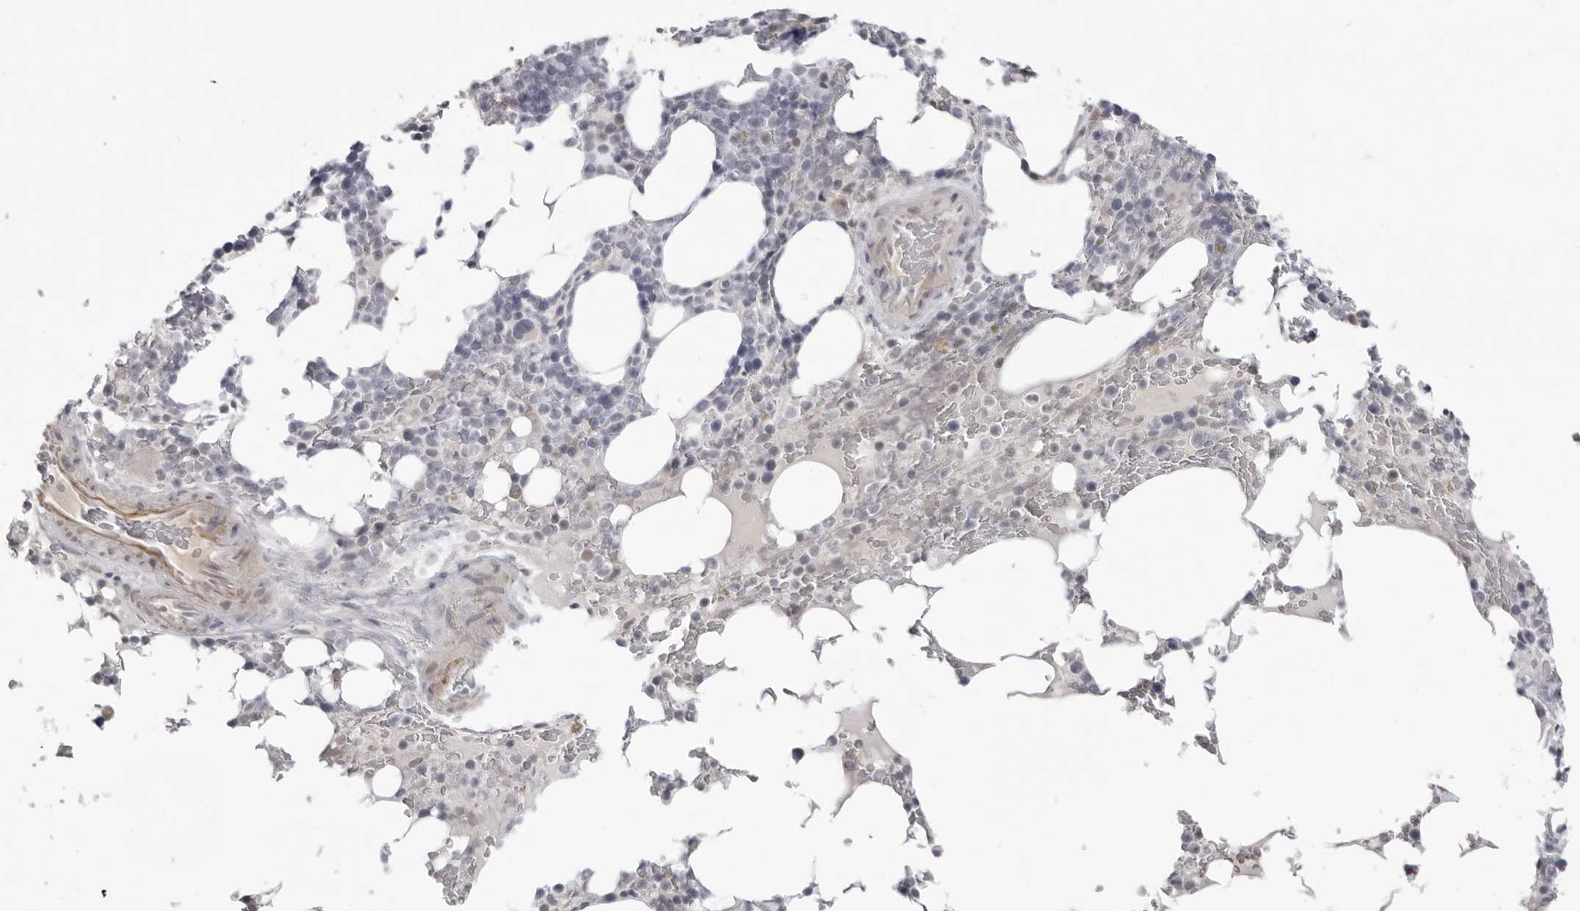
{"staining": {"intensity": "negative", "quantity": "none", "location": "none"}, "tissue": "bone marrow", "cell_type": "Hematopoietic cells", "image_type": "normal", "snomed": [{"axis": "morphology", "description": "Normal tissue, NOS"}, {"axis": "topography", "description": "Bone marrow"}], "caption": "Immunohistochemistry micrograph of unremarkable bone marrow: bone marrow stained with DAB shows no significant protein expression in hematopoietic cells.", "gene": "ACP6", "patient": {"sex": "male", "age": 58}}